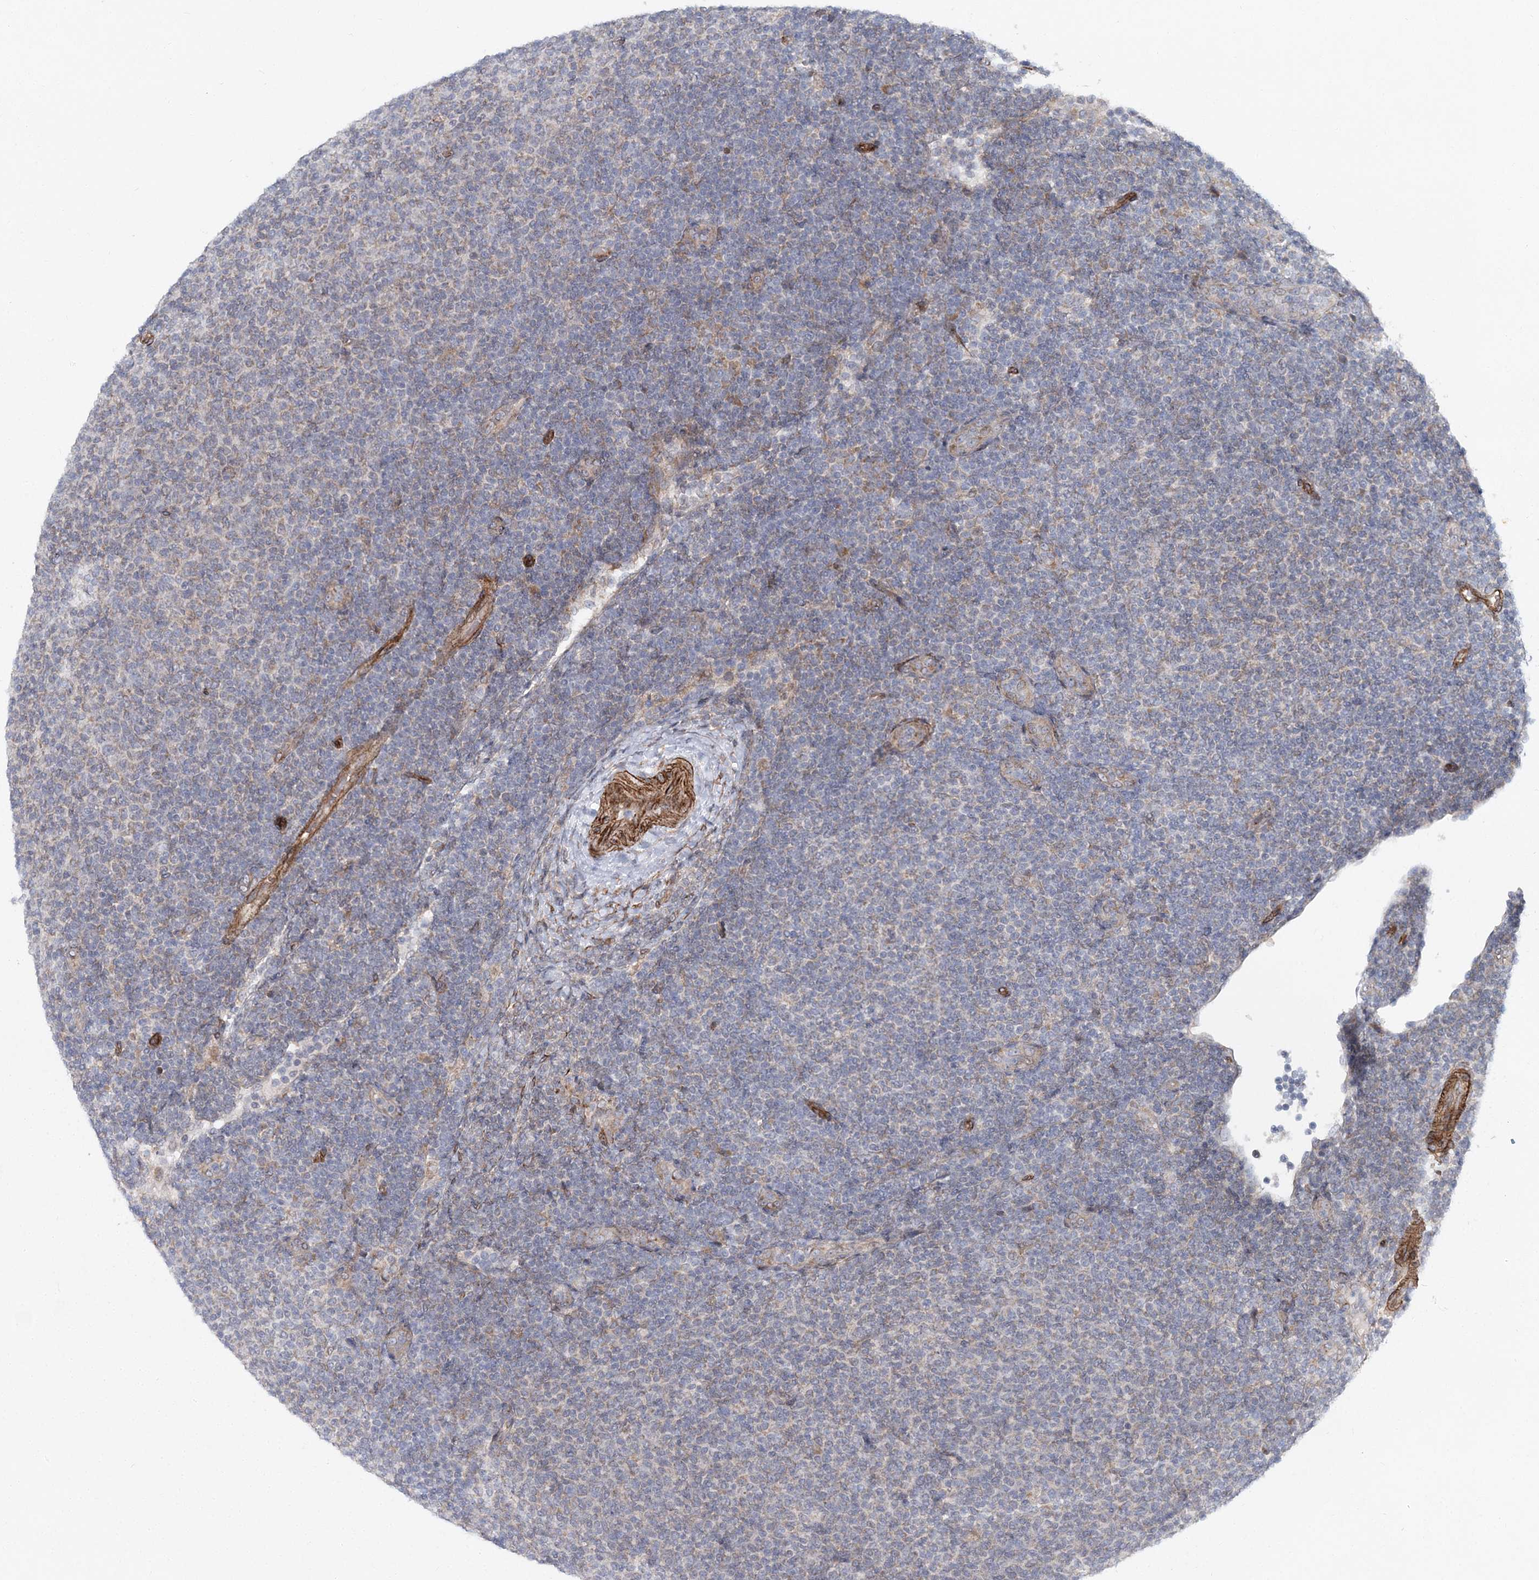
{"staining": {"intensity": "negative", "quantity": "none", "location": "none"}, "tissue": "lymphoma", "cell_type": "Tumor cells", "image_type": "cancer", "snomed": [{"axis": "morphology", "description": "Malignant lymphoma, non-Hodgkin's type, Low grade"}, {"axis": "topography", "description": "Lymph node"}], "caption": "Tumor cells show no significant protein positivity in low-grade malignant lymphoma, non-Hodgkin's type. Nuclei are stained in blue.", "gene": "NBAS", "patient": {"sex": "male", "age": 66}}